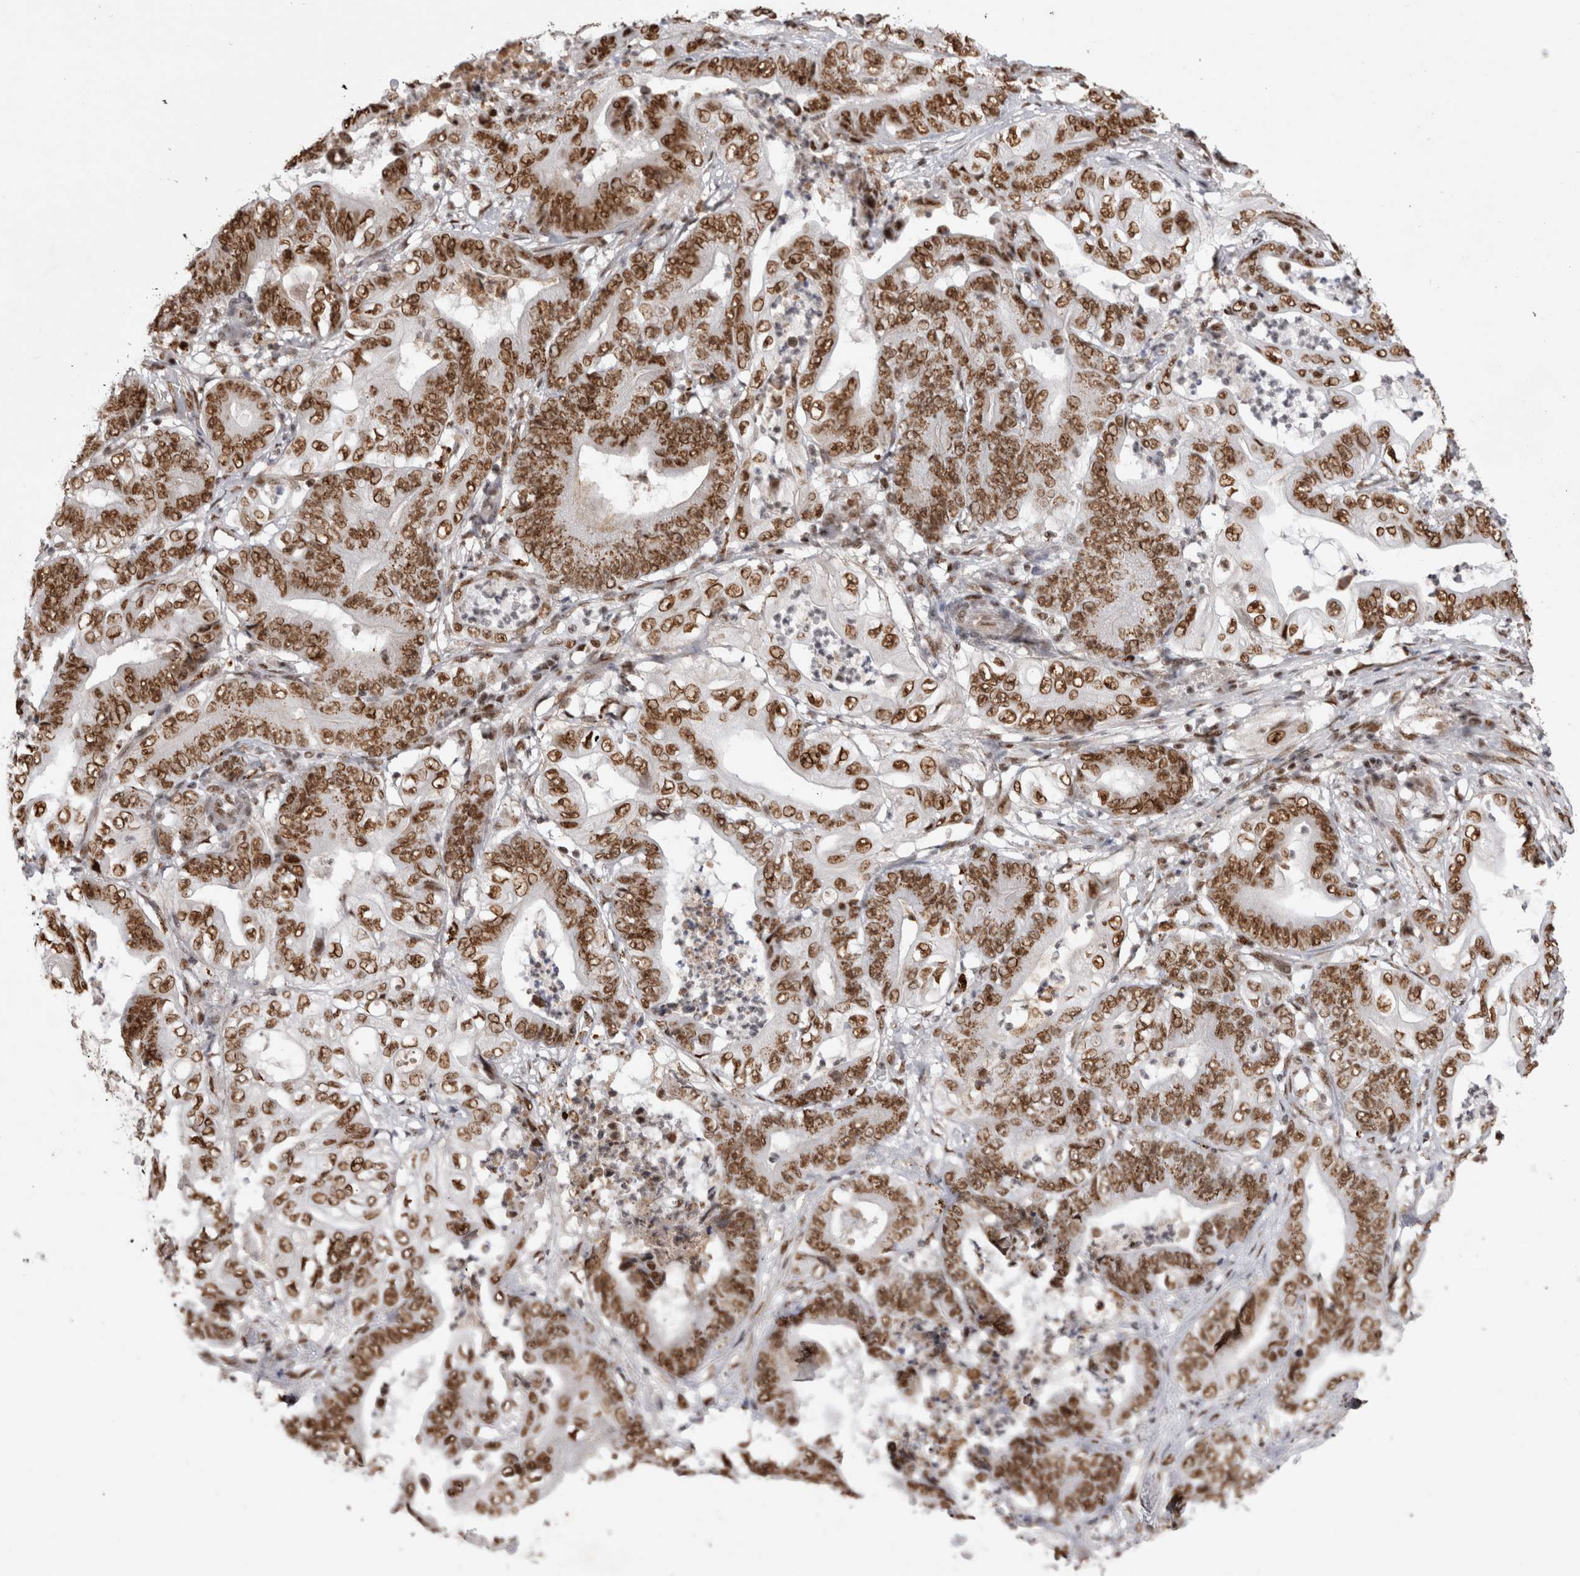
{"staining": {"intensity": "moderate", "quantity": ">75%", "location": "nuclear"}, "tissue": "stomach cancer", "cell_type": "Tumor cells", "image_type": "cancer", "snomed": [{"axis": "morphology", "description": "Adenocarcinoma, NOS"}, {"axis": "topography", "description": "Stomach"}], "caption": "Stomach adenocarcinoma stained with immunohistochemistry (IHC) reveals moderate nuclear positivity in about >75% of tumor cells.", "gene": "EYA2", "patient": {"sex": "female", "age": 73}}